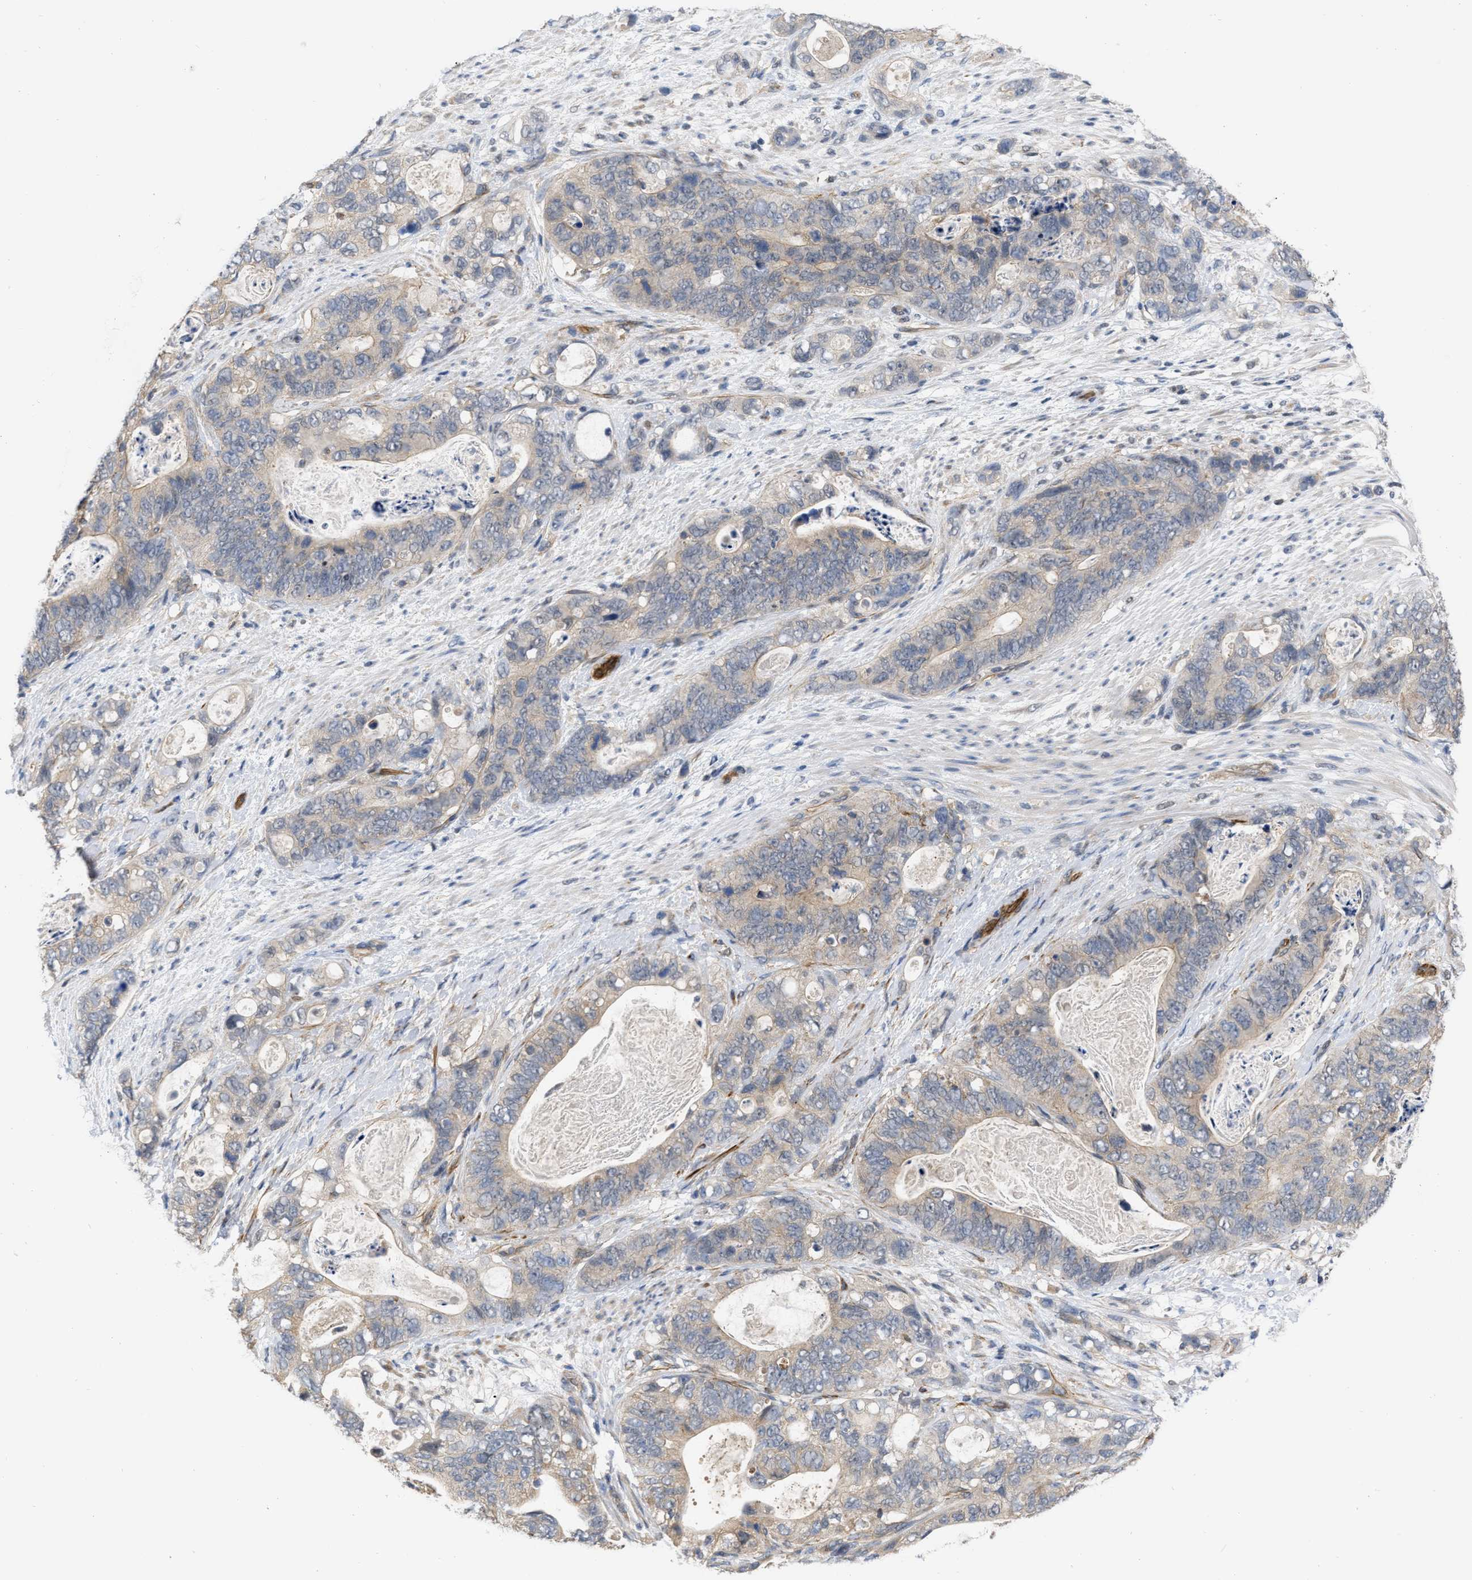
{"staining": {"intensity": "weak", "quantity": "<25%", "location": "cytoplasmic/membranous"}, "tissue": "stomach cancer", "cell_type": "Tumor cells", "image_type": "cancer", "snomed": [{"axis": "morphology", "description": "Normal tissue, NOS"}, {"axis": "morphology", "description": "Adenocarcinoma, NOS"}, {"axis": "topography", "description": "Stomach"}], "caption": "Protein analysis of stomach cancer (adenocarcinoma) demonstrates no significant staining in tumor cells.", "gene": "NAPEPLD", "patient": {"sex": "female", "age": 89}}